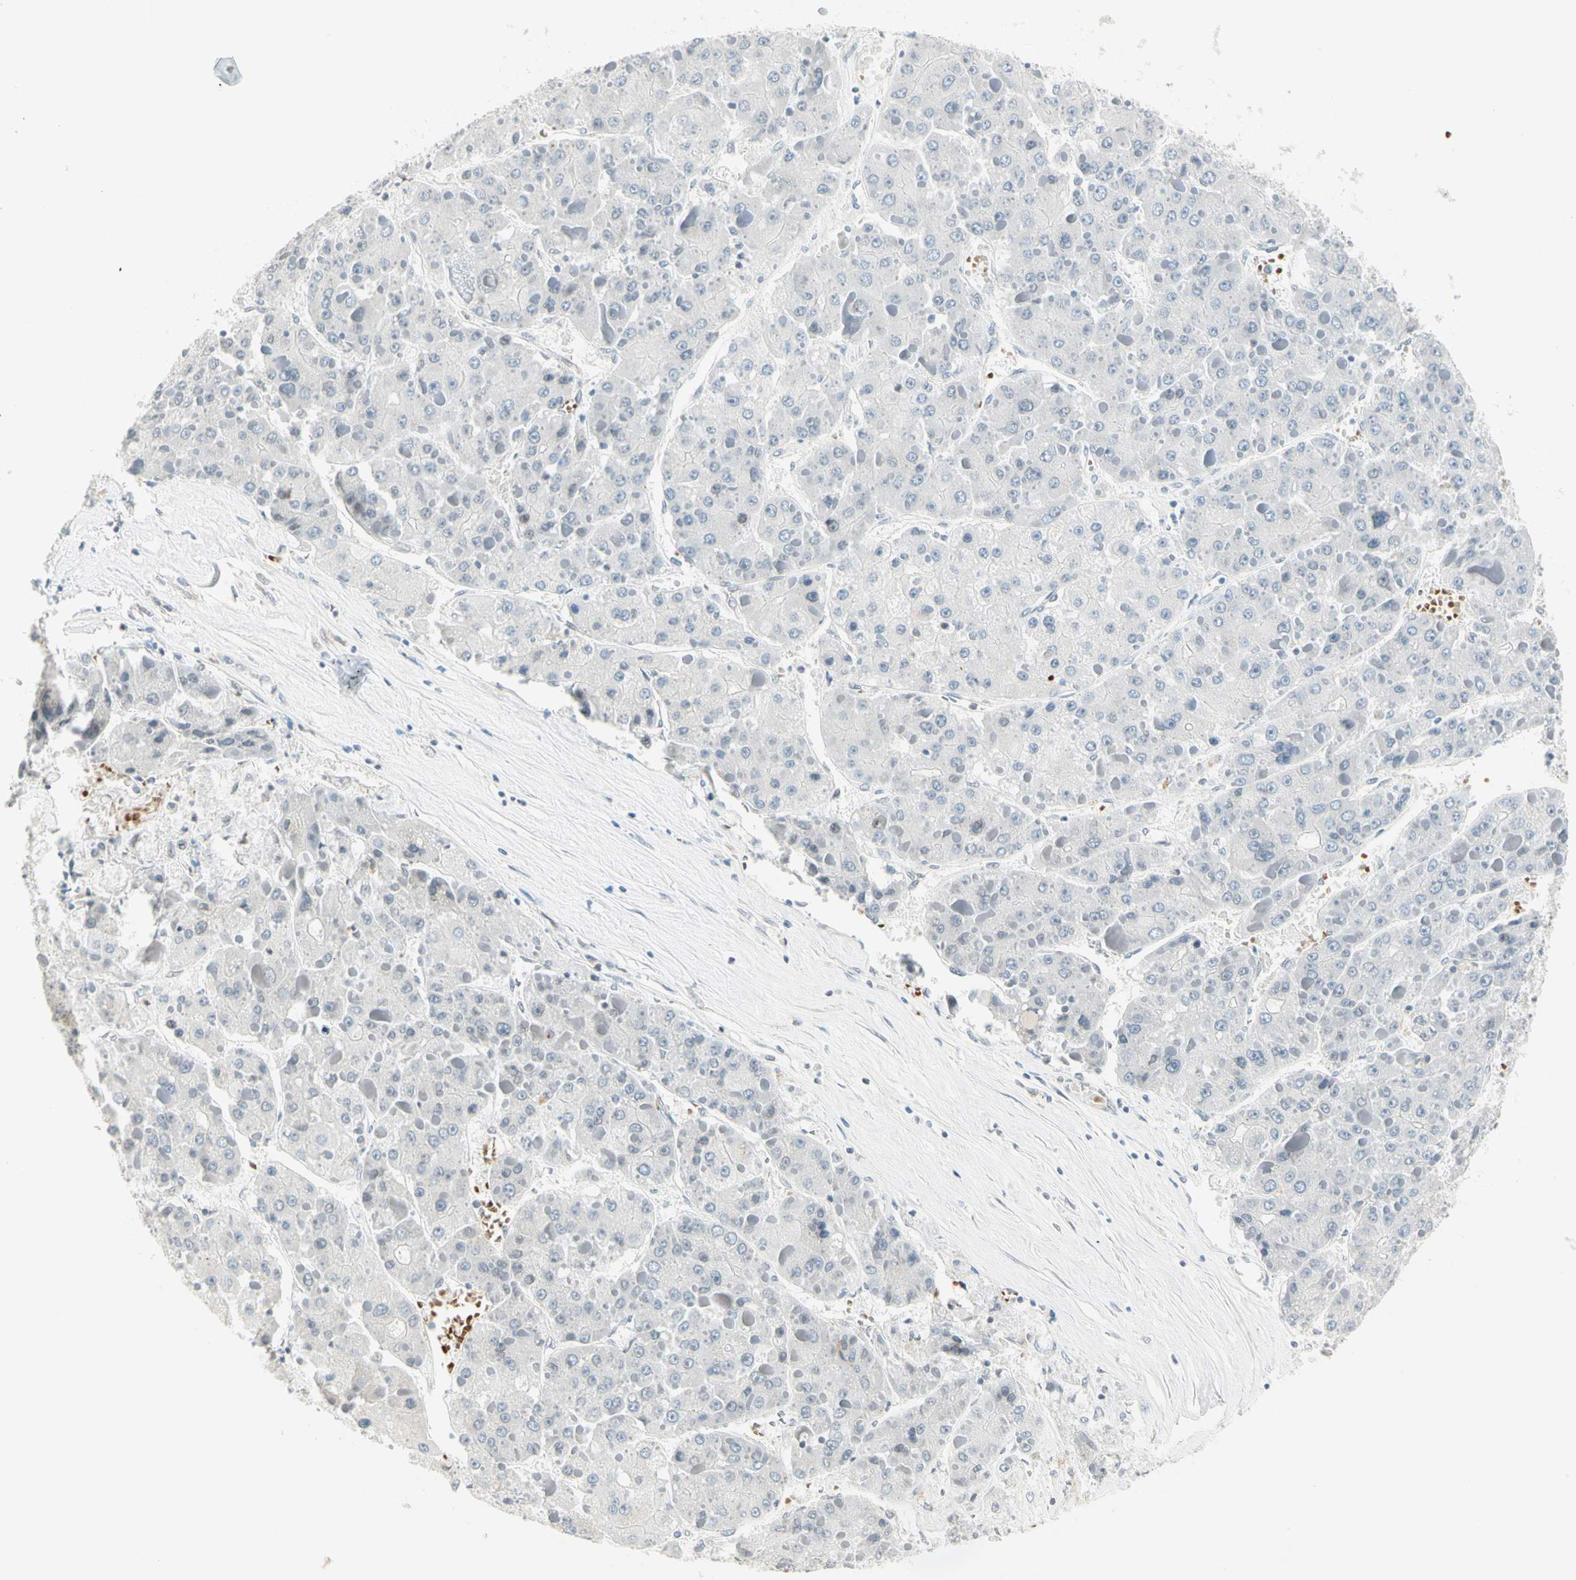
{"staining": {"intensity": "negative", "quantity": "none", "location": "none"}, "tissue": "liver cancer", "cell_type": "Tumor cells", "image_type": "cancer", "snomed": [{"axis": "morphology", "description": "Carcinoma, Hepatocellular, NOS"}, {"axis": "topography", "description": "Liver"}], "caption": "Tumor cells show no significant protein staining in liver cancer.", "gene": "BCAN", "patient": {"sex": "female", "age": 73}}